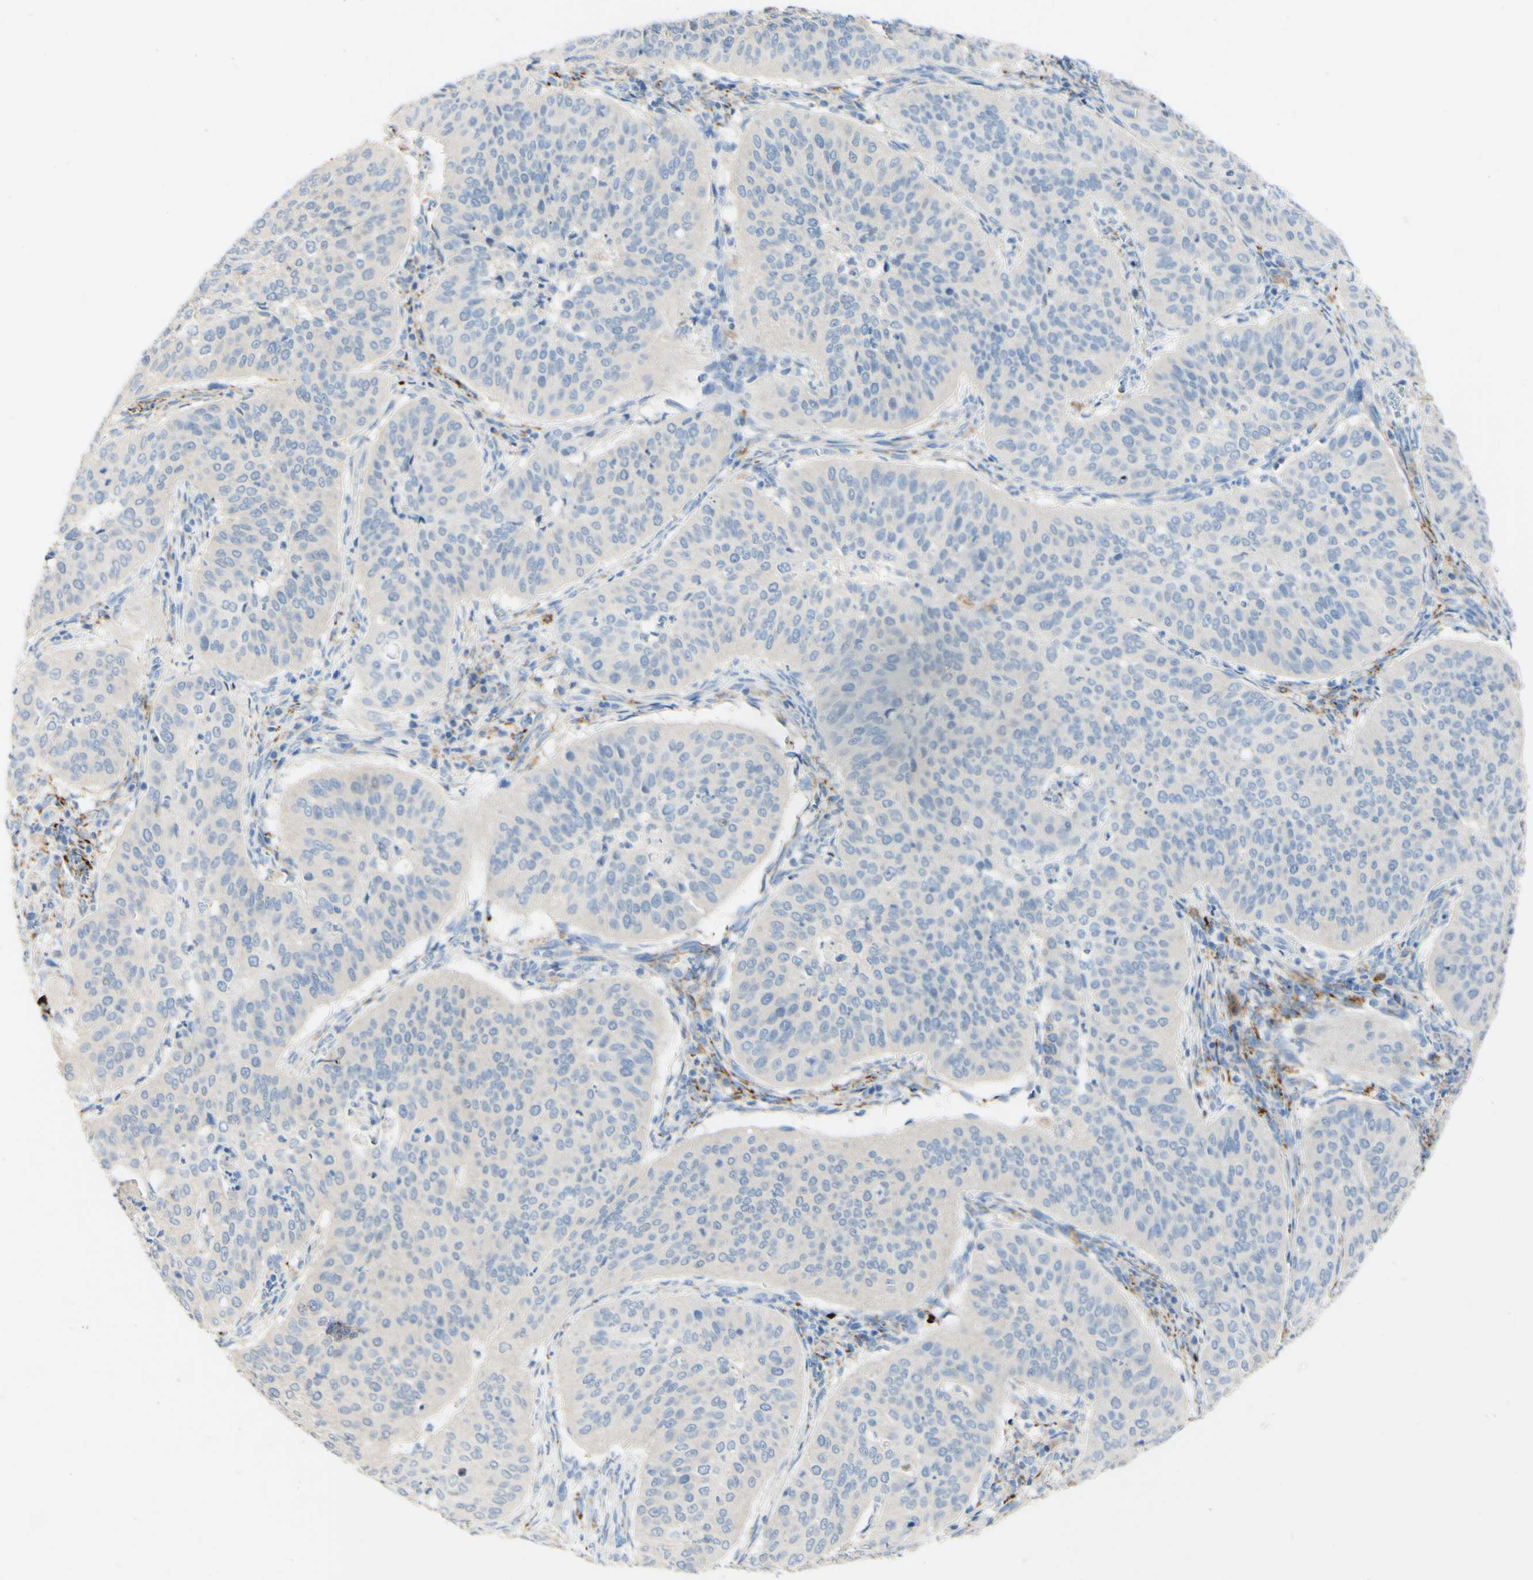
{"staining": {"intensity": "negative", "quantity": "none", "location": "none"}, "tissue": "cervical cancer", "cell_type": "Tumor cells", "image_type": "cancer", "snomed": [{"axis": "morphology", "description": "Normal tissue, NOS"}, {"axis": "morphology", "description": "Squamous cell carcinoma, NOS"}, {"axis": "topography", "description": "Cervix"}], "caption": "Tumor cells are negative for brown protein staining in cervical cancer.", "gene": "FGF4", "patient": {"sex": "female", "age": 39}}